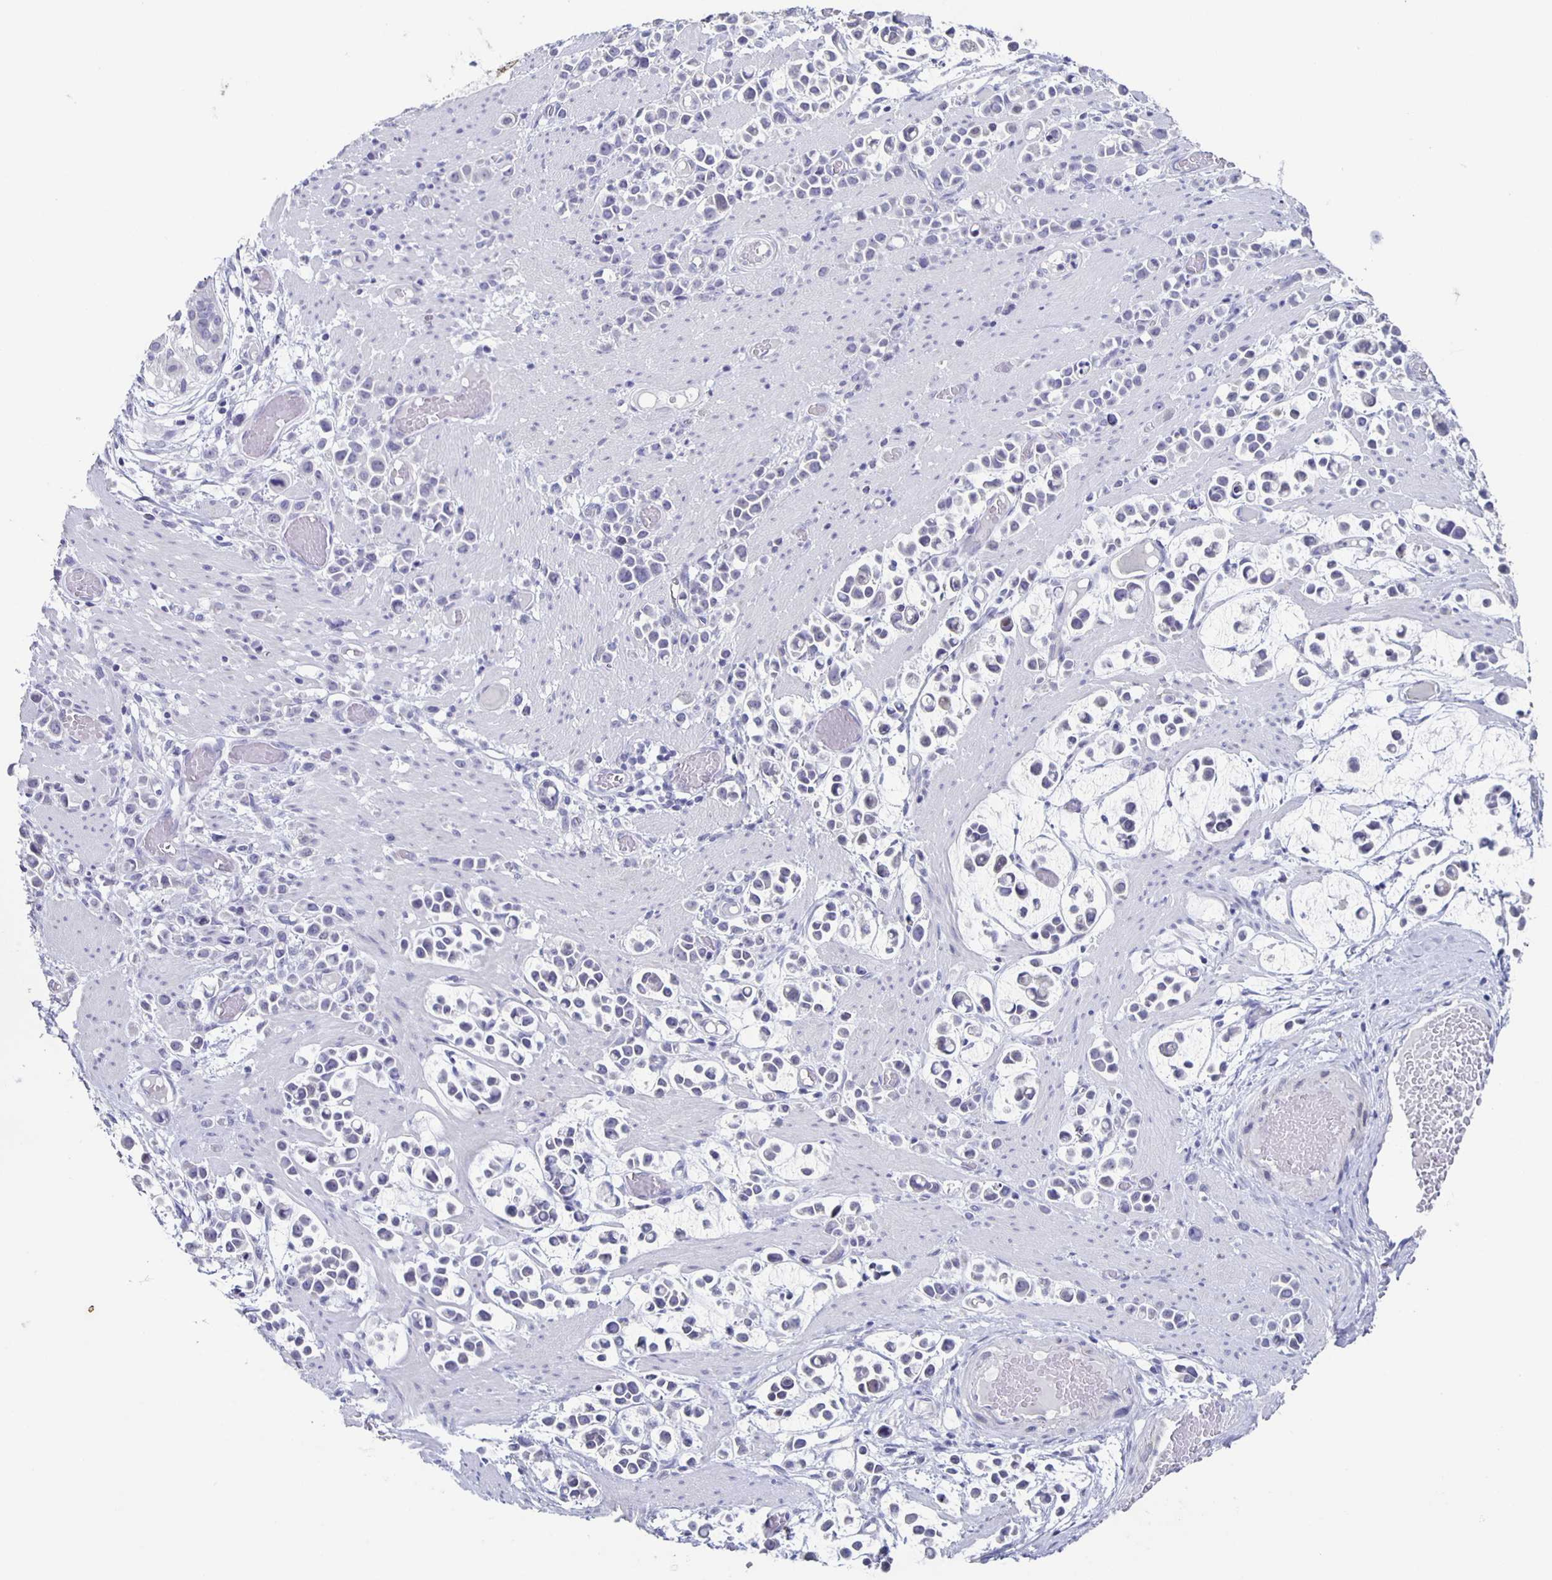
{"staining": {"intensity": "negative", "quantity": "none", "location": "none"}, "tissue": "stomach cancer", "cell_type": "Tumor cells", "image_type": "cancer", "snomed": [{"axis": "morphology", "description": "Adenocarcinoma, NOS"}, {"axis": "topography", "description": "Stomach"}], "caption": "Stomach cancer (adenocarcinoma) was stained to show a protein in brown. There is no significant staining in tumor cells.", "gene": "CARNS1", "patient": {"sex": "male", "age": 82}}